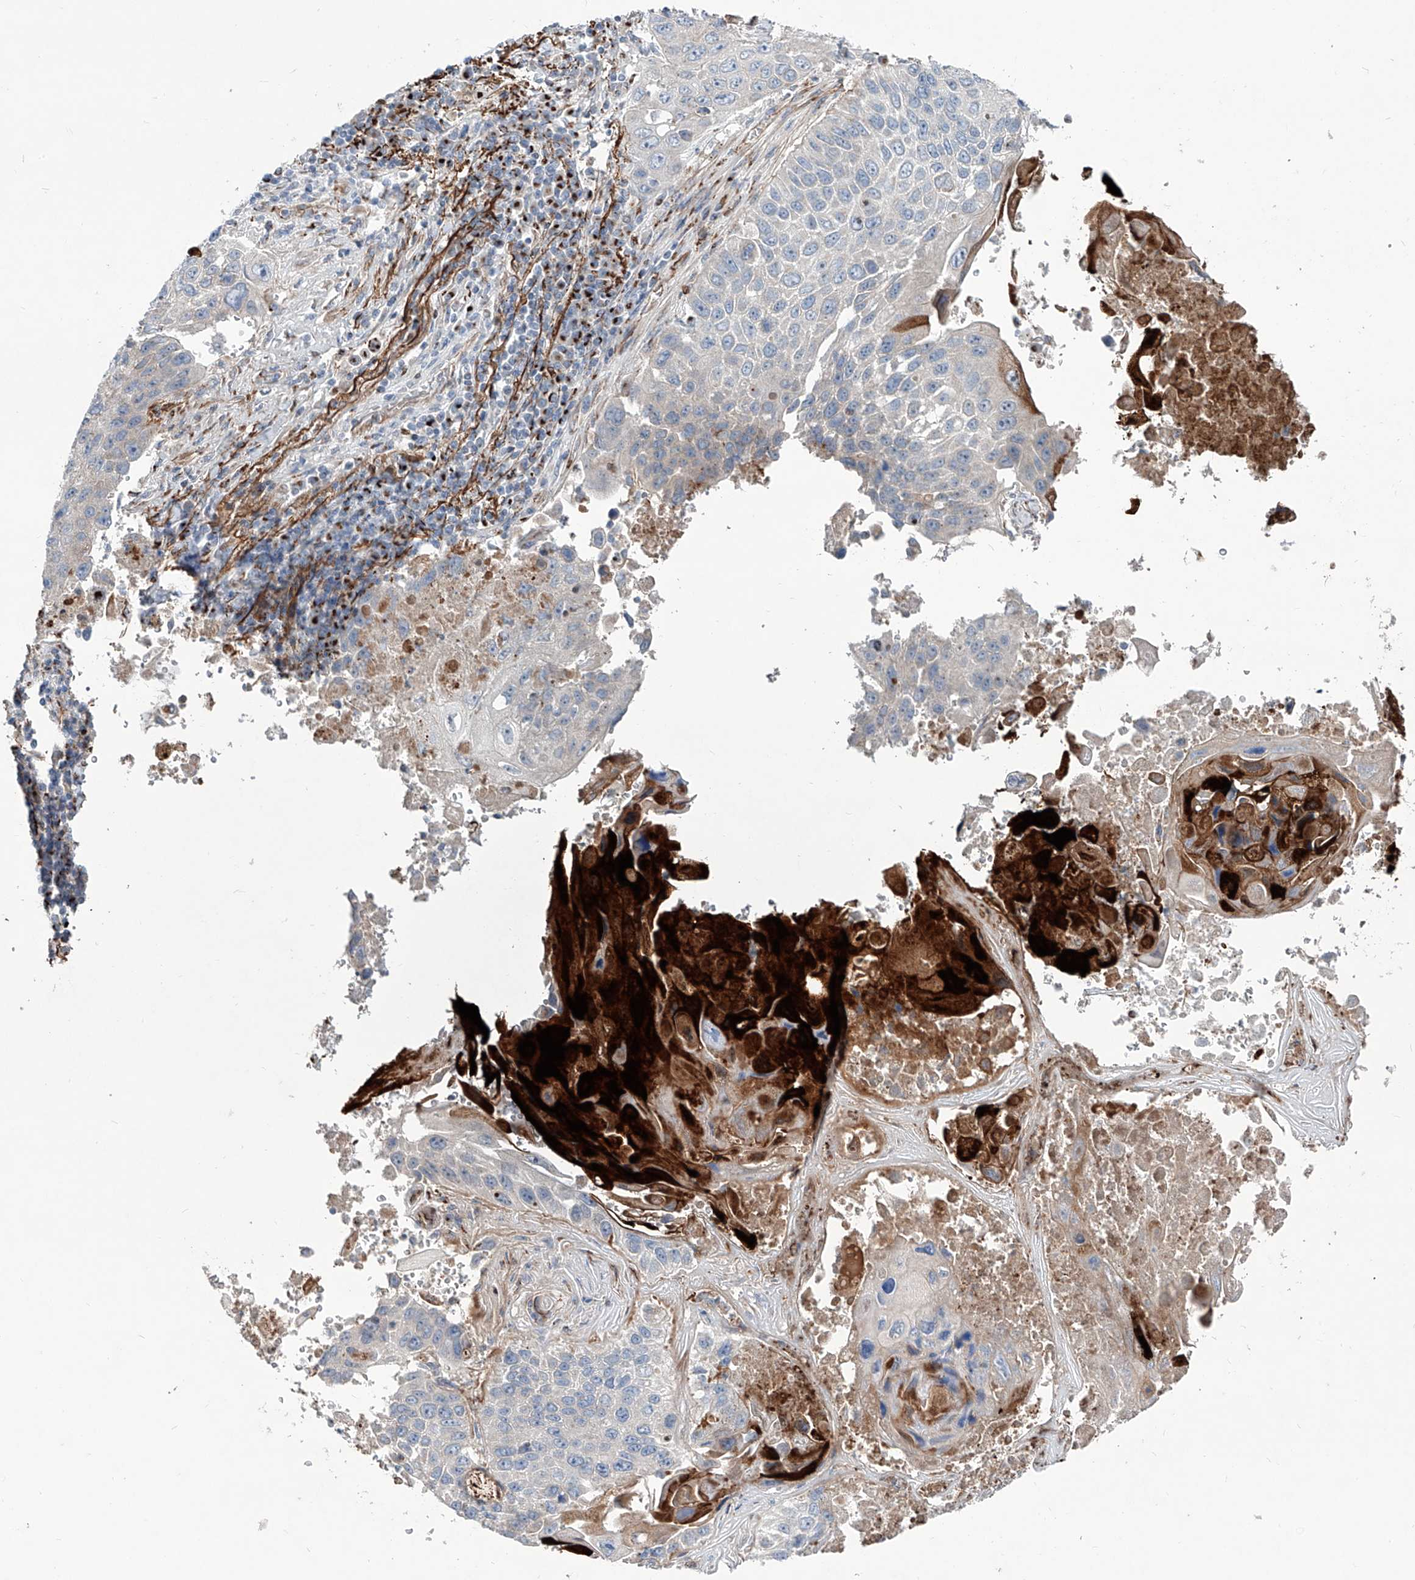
{"staining": {"intensity": "strong", "quantity": "<25%", "location": "cytoplasmic/membranous"}, "tissue": "lung cancer", "cell_type": "Tumor cells", "image_type": "cancer", "snomed": [{"axis": "morphology", "description": "Squamous cell carcinoma, NOS"}, {"axis": "topography", "description": "Lung"}], "caption": "The photomicrograph displays a brown stain indicating the presence of a protein in the cytoplasmic/membranous of tumor cells in lung cancer (squamous cell carcinoma). (Stains: DAB (3,3'-diaminobenzidine) in brown, nuclei in blue, Microscopy: brightfield microscopy at high magnification).", "gene": "CDH5", "patient": {"sex": "male", "age": 61}}